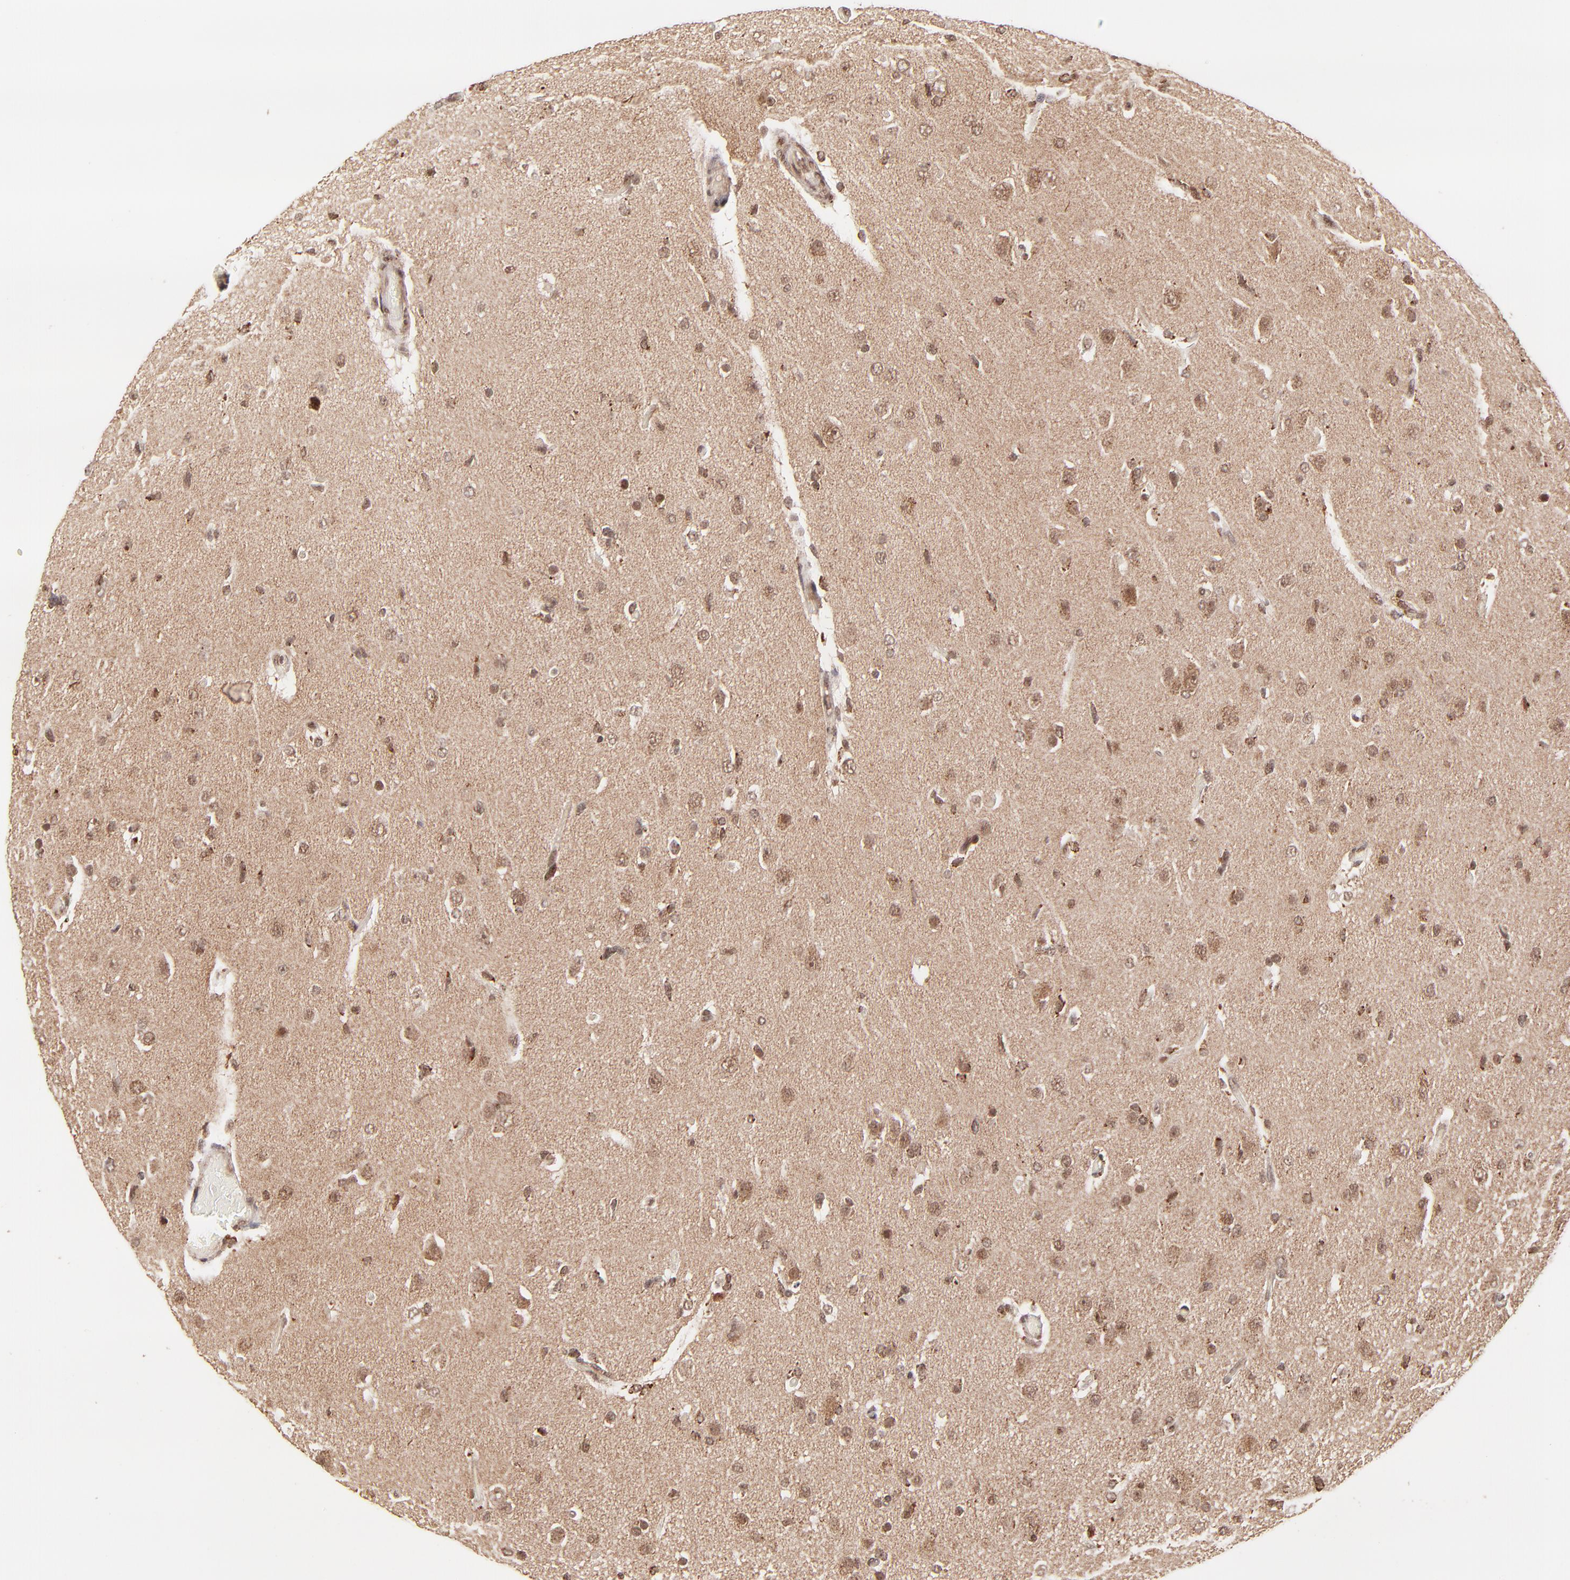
{"staining": {"intensity": "strong", "quantity": ">75%", "location": "nuclear"}, "tissue": "glioma", "cell_type": "Tumor cells", "image_type": "cancer", "snomed": [{"axis": "morphology", "description": "Glioma, malignant, High grade"}, {"axis": "topography", "description": "Brain"}], "caption": "Human glioma stained with a protein marker shows strong staining in tumor cells.", "gene": "MED15", "patient": {"sex": "male", "age": 33}}